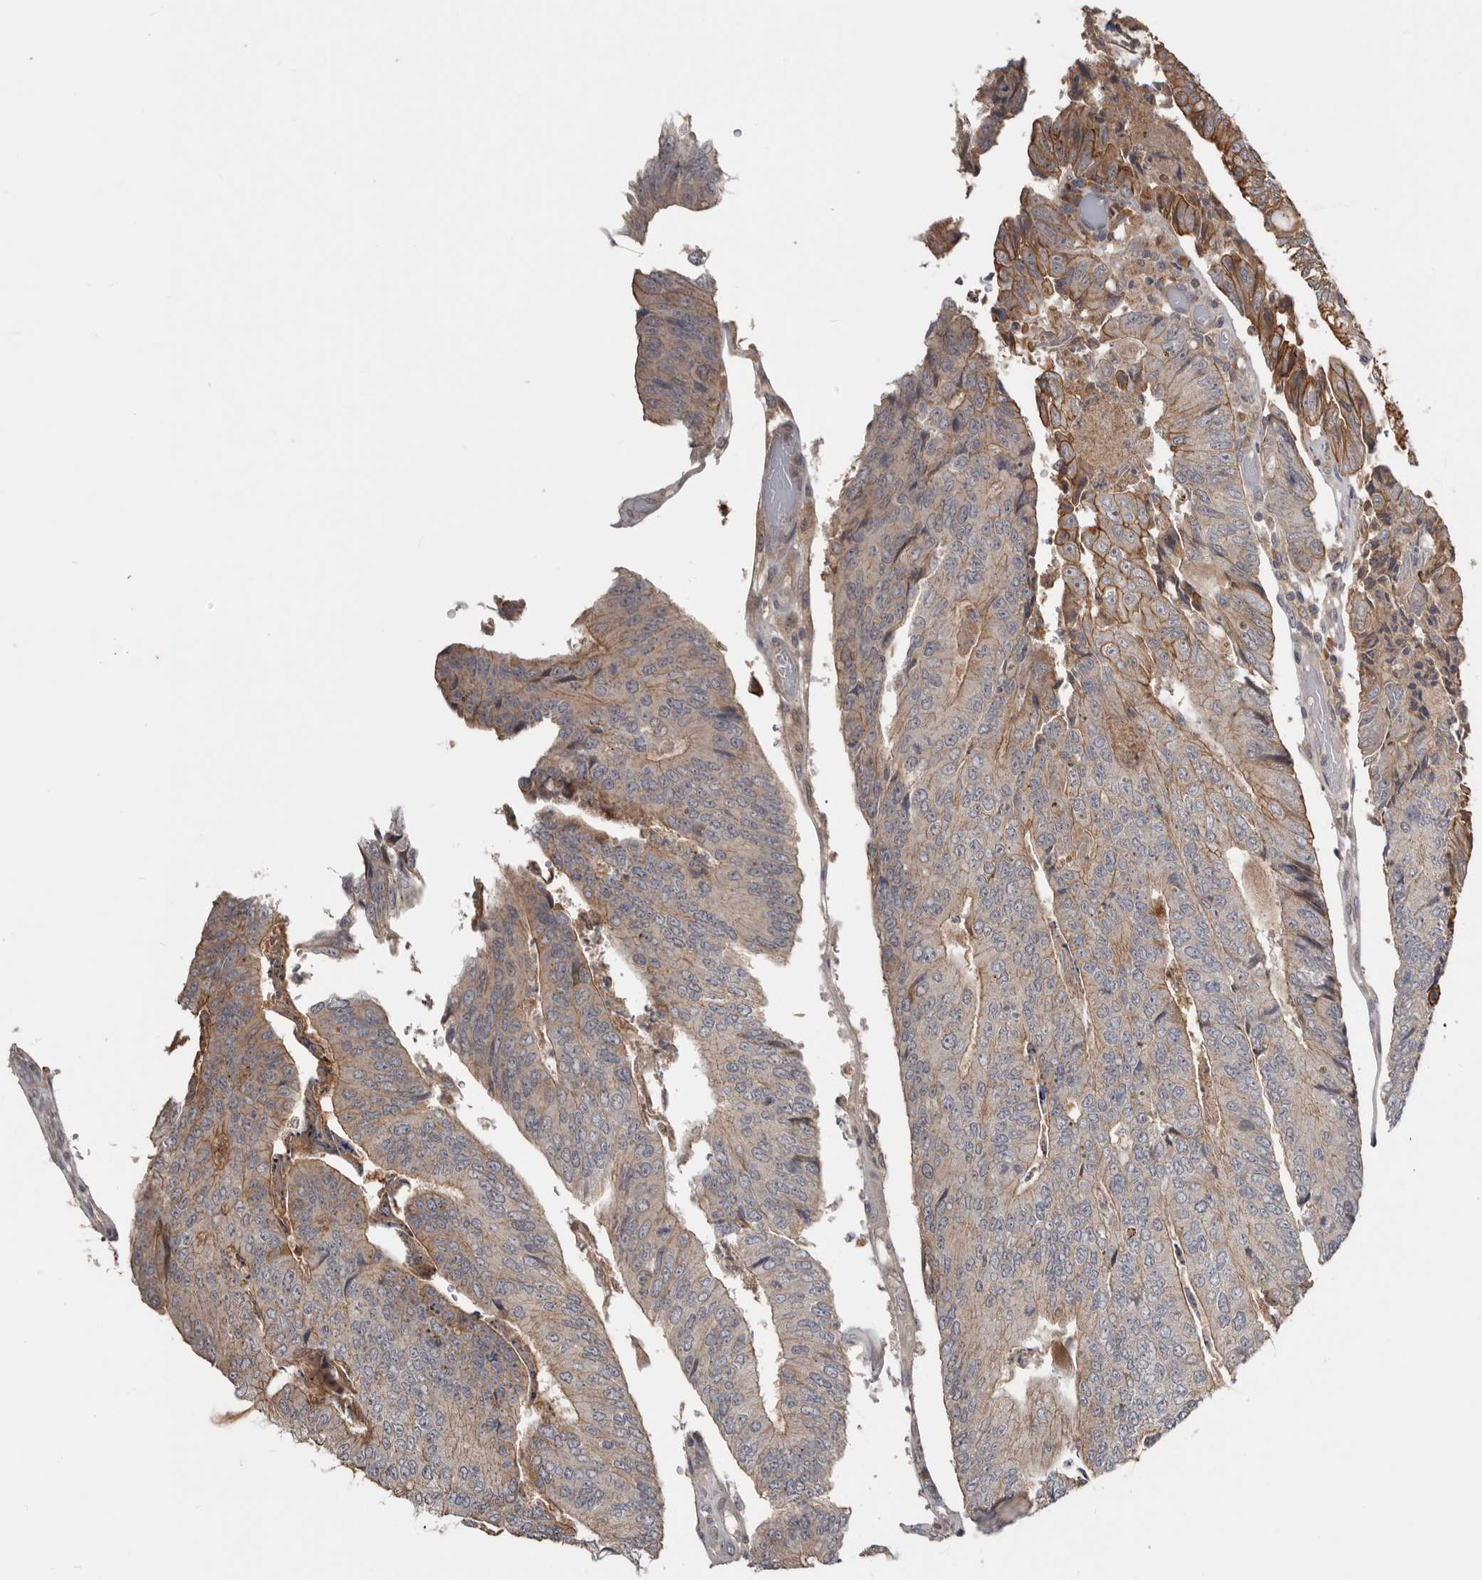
{"staining": {"intensity": "moderate", "quantity": "<25%", "location": "cytoplasmic/membranous"}, "tissue": "colorectal cancer", "cell_type": "Tumor cells", "image_type": "cancer", "snomed": [{"axis": "morphology", "description": "Adenocarcinoma, NOS"}, {"axis": "topography", "description": "Colon"}], "caption": "Human colorectal adenocarcinoma stained with a brown dye shows moderate cytoplasmic/membranous positive expression in approximately <25% of tumor cells.", "gene": "NMUR1", "patient": {"sex": "female", "age": 67}}